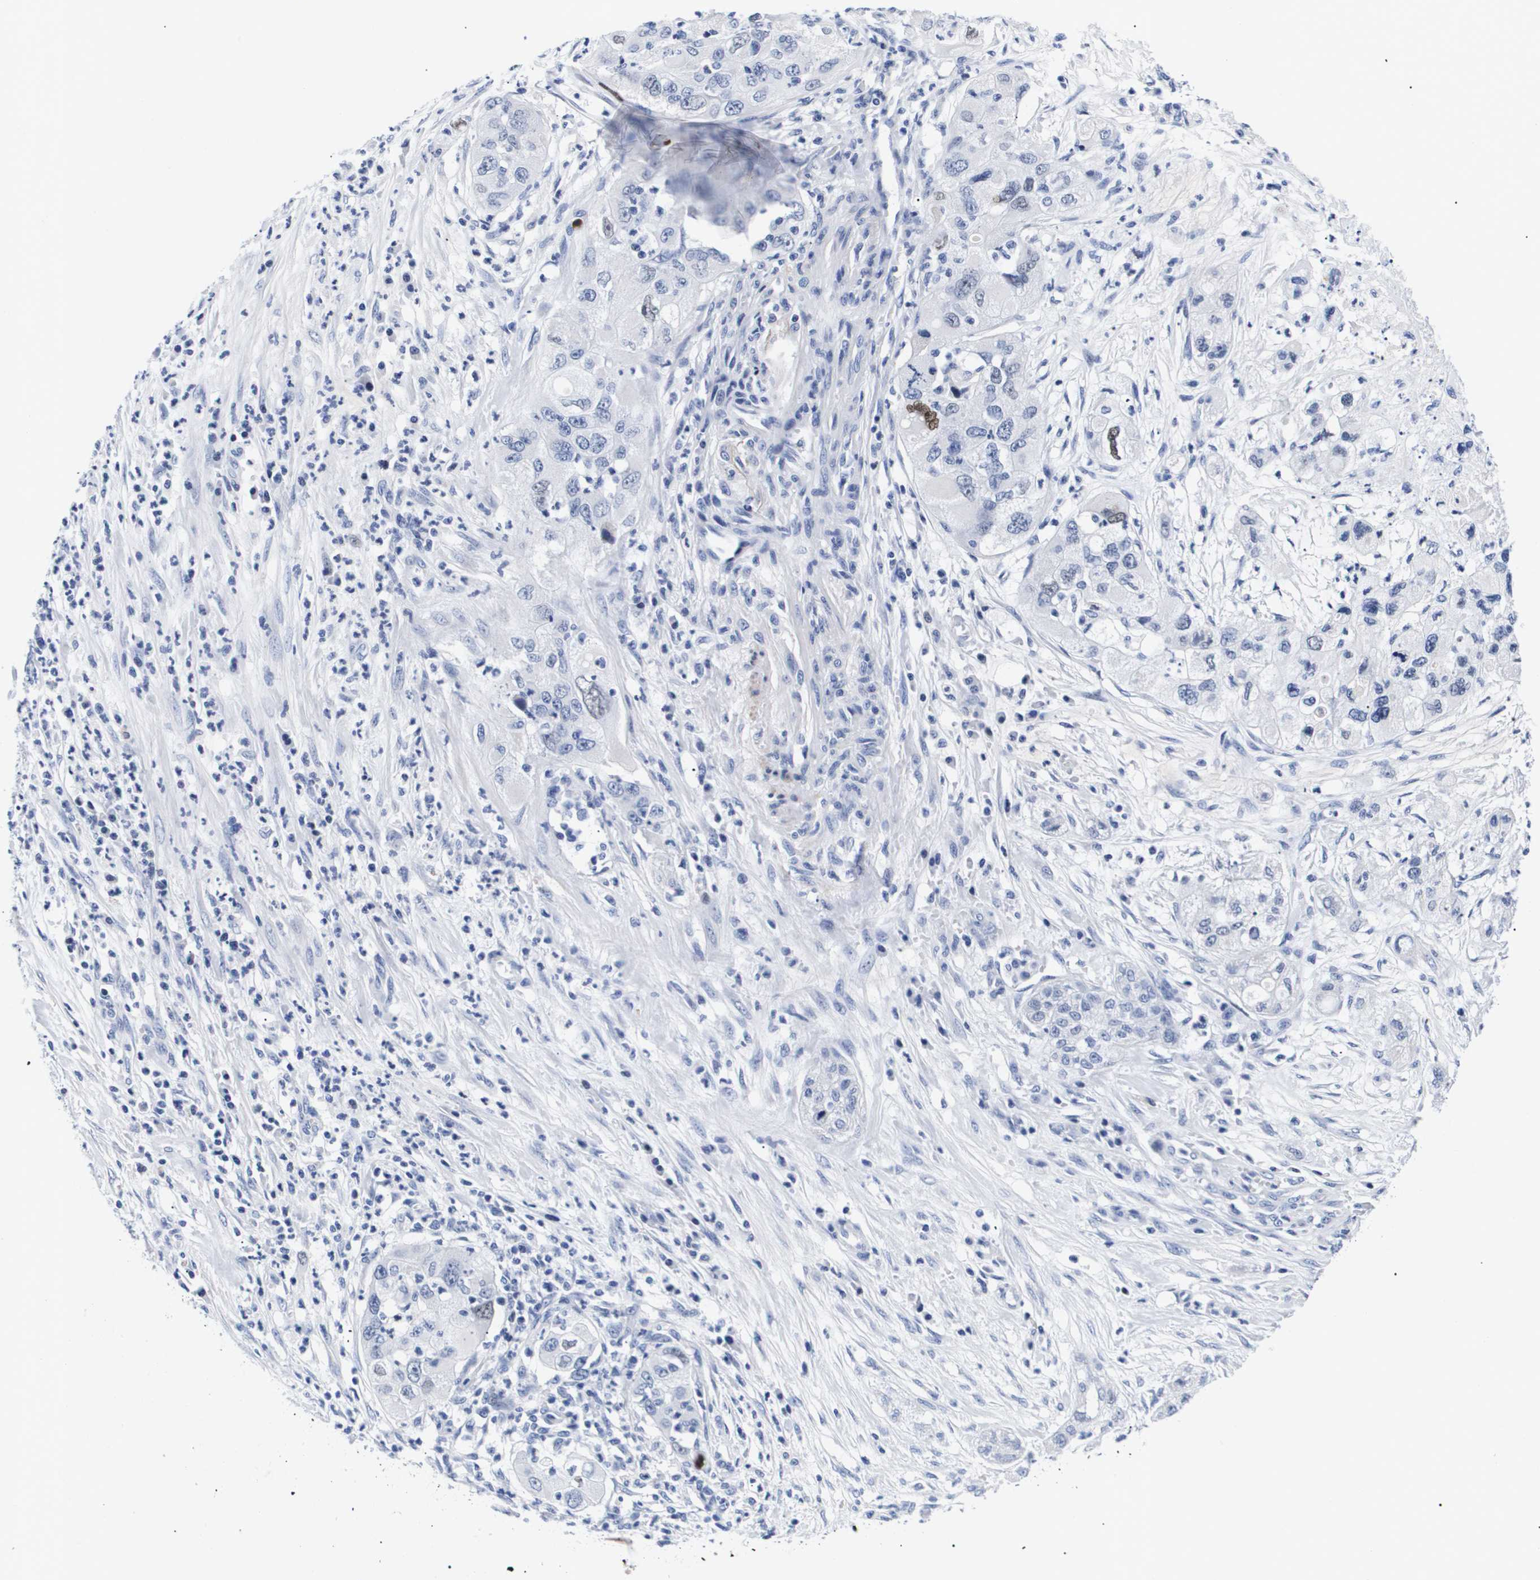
{"staining": {"intensity": "negative", "quantity": "none", "location": "none"}, "tissue": "pancreatic cancer", "cell_type": "Tumor cells", "image_type": "cancer", "snomed": [{"axis": "morphology", "description": "Adenocarcinoma, NOS"}, {"axis": "topography", "description": "Pancreas"}], "caption": "DAB immunohistochemical staining of human pancreatic cancer displays no significant positivity in tumor cells.", "gene": "SHD", "patient": {"sex": "female", "age": 78}}